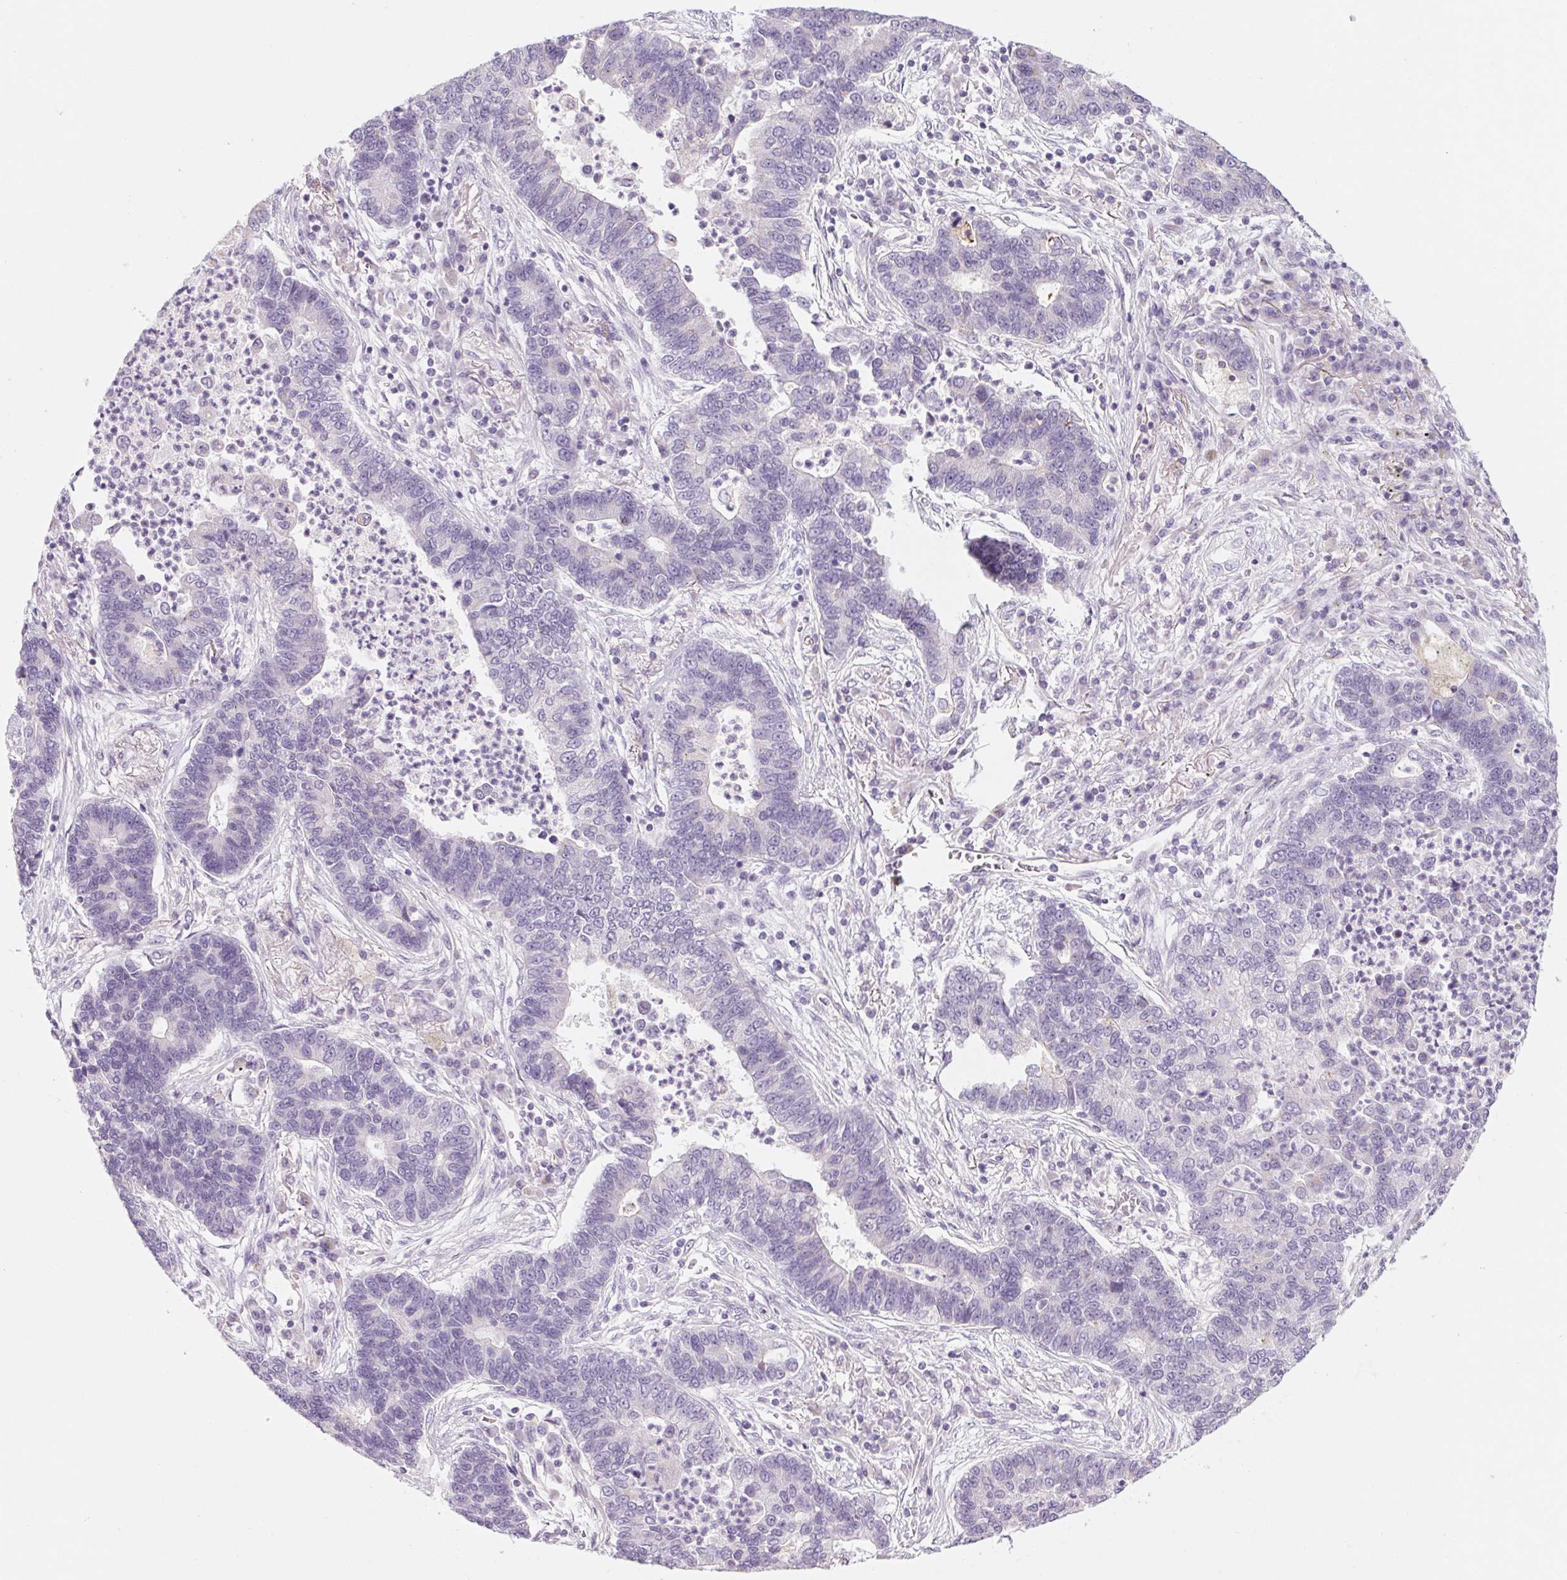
{"staining": {"intensity": "negative", "quantity": "none", "location": "none"}, "tissue": "lung cancer", "cell_type": "Tumor cells", "image_type": "cancer", "snomed": [{"axis": "morphology", "description": "Adenocarcinoma, NOS"}, {"axis": "topography", "description": "Lung"}], "caption": "IHC of human adenocarcinoma (lung) reveals no expression in tumor cells. (DAB IHC visualized using brightfield microscopy, high magnification).", "gene": "POU1F1", "patient": {"sex": "female", "age": 57}}